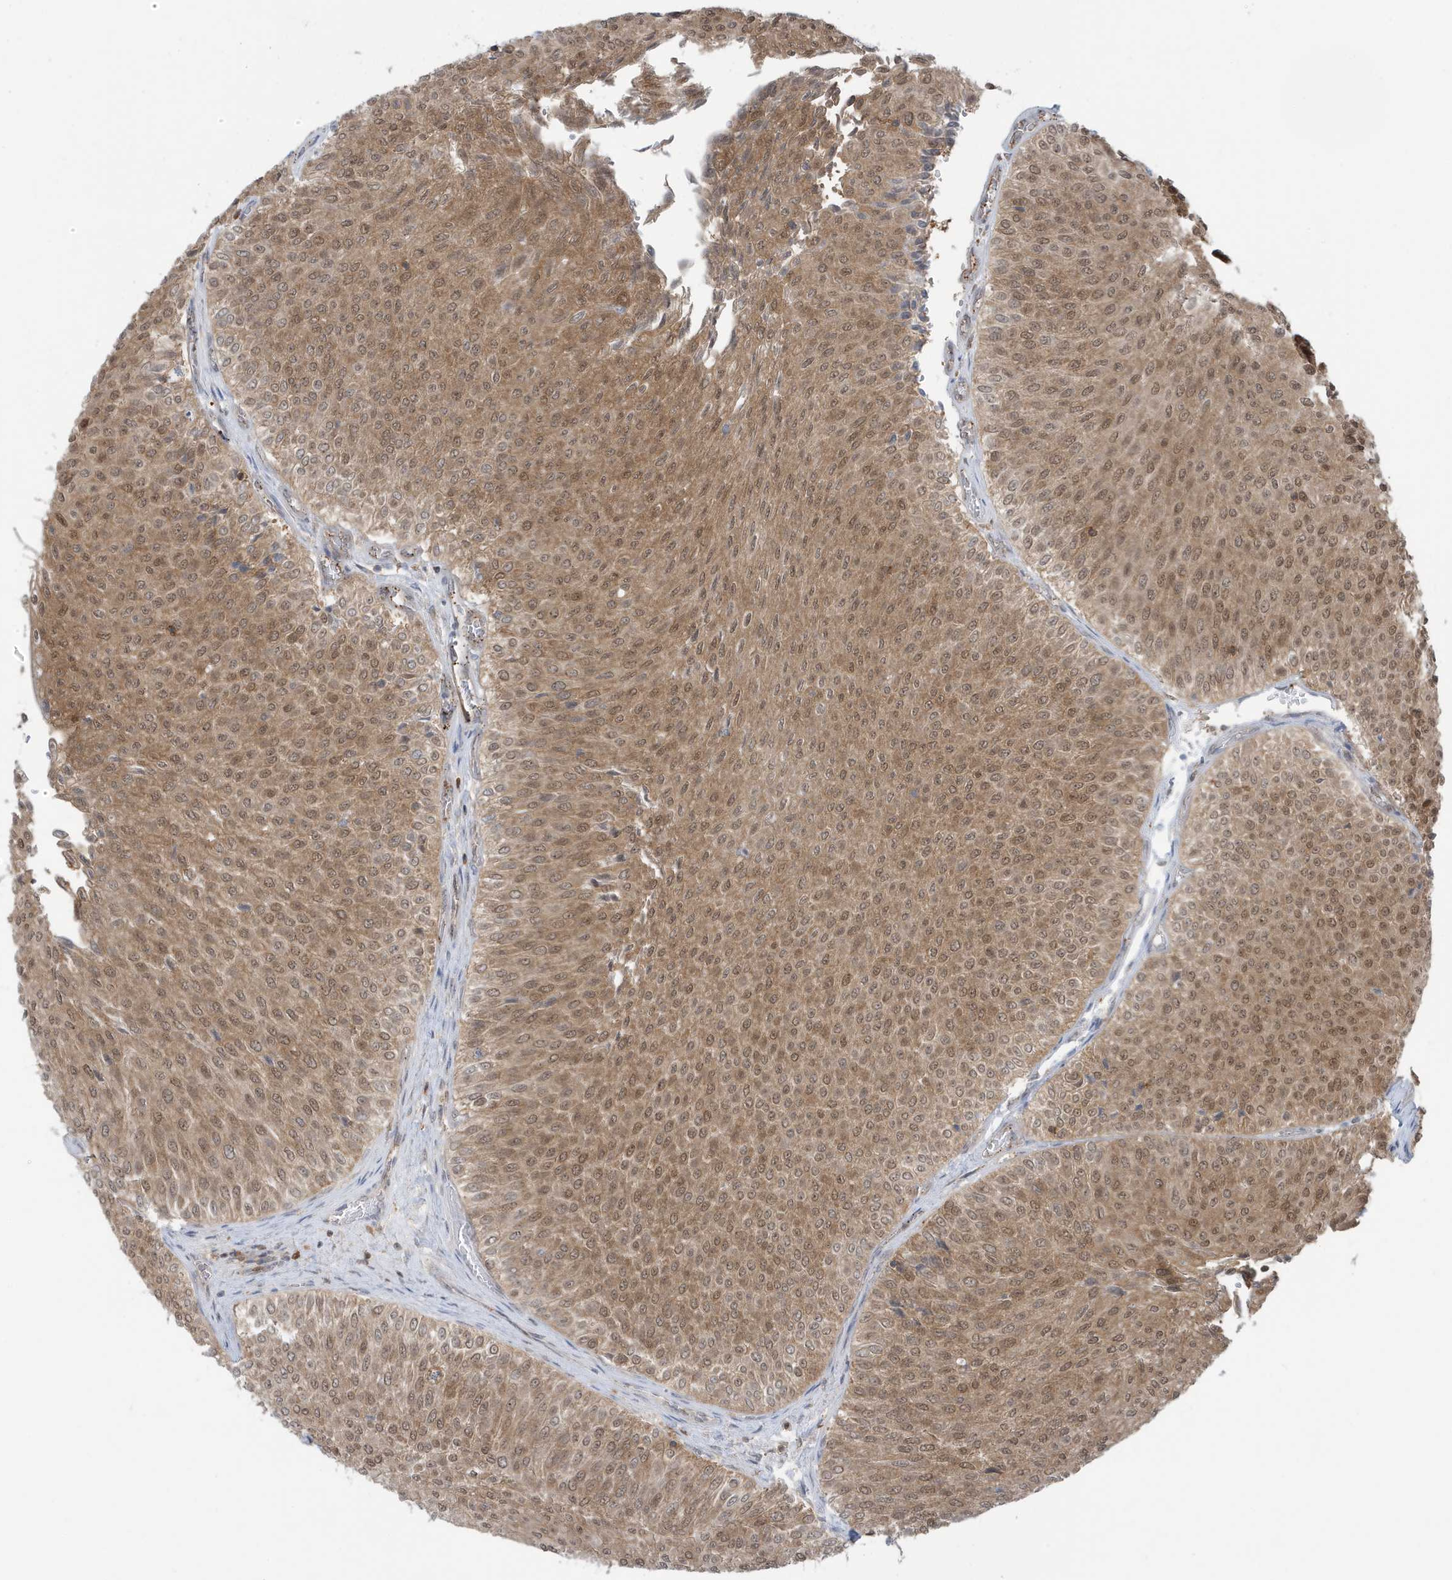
{"staining": {"intensity": "moderate", "quantity": ">75%", "location": "cytoplasmic/membranous,nuclear"}, "tissue": "urothelial cancer", "cell_type": "Tumor cells", "image_type": "cancer", "snomed": [{"axis": "morphology", "description": "Urothelial carcinoma, Low grade"}, {"axis": "topography", "description": "Urinary bladder"}], "caption": "Urothelial cancer tissue shows moderate cytoplasmic/membranous and nuclear expression in approximately >75% of tumor cells The staining is performed using DAB (3,3'-diaminobenzidine) brown chromogen to label protein expression. The nuclei are counter-stained blue using hematoxylin.", "gene": "OGA", "patient": {"sex": "male", "age": 78}}